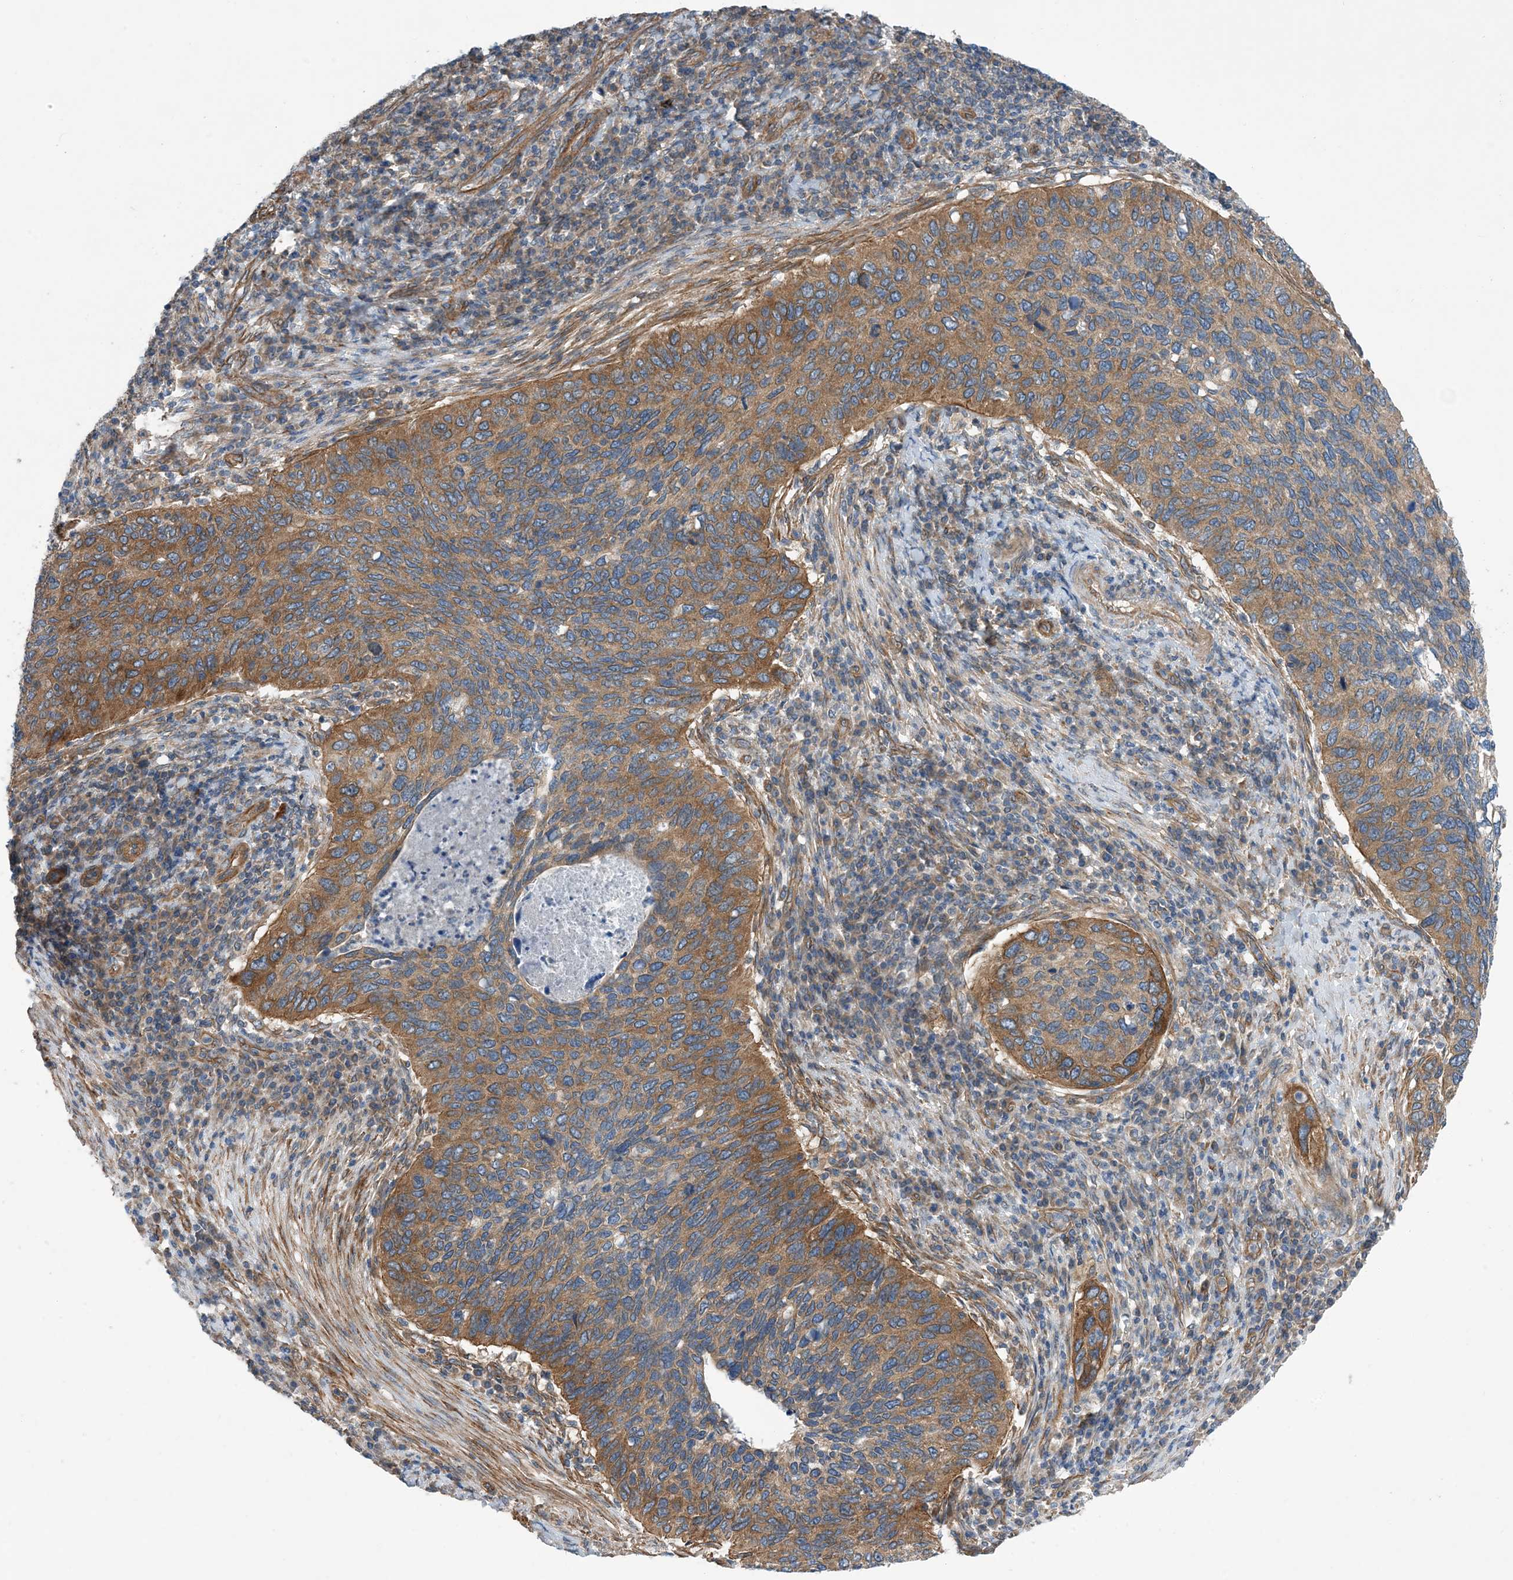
{"staining": {"intensity": "moderate", "quantity": ">75%", "location": "cytoplasmic/membranous"}, "tissue": "cervical cancer", "cell_type": "Tumor cells", "image_type": "cancer", "snomed": [{"axis": "morphology", "description": "Squamous cell carcinoma, NOS"}, {"axis": "topography", "description": "Cervix"}], "caption": "A brown stain shows moderate cytoplasmic/membranous expression of a protein in human cervical squamous cell carcinoma tumor cells. (brown staining indicates protein expression, while blue staining denotes nuclei).", "gene": "EHBP1", "patient": {"sex": "female", "age": 38}}